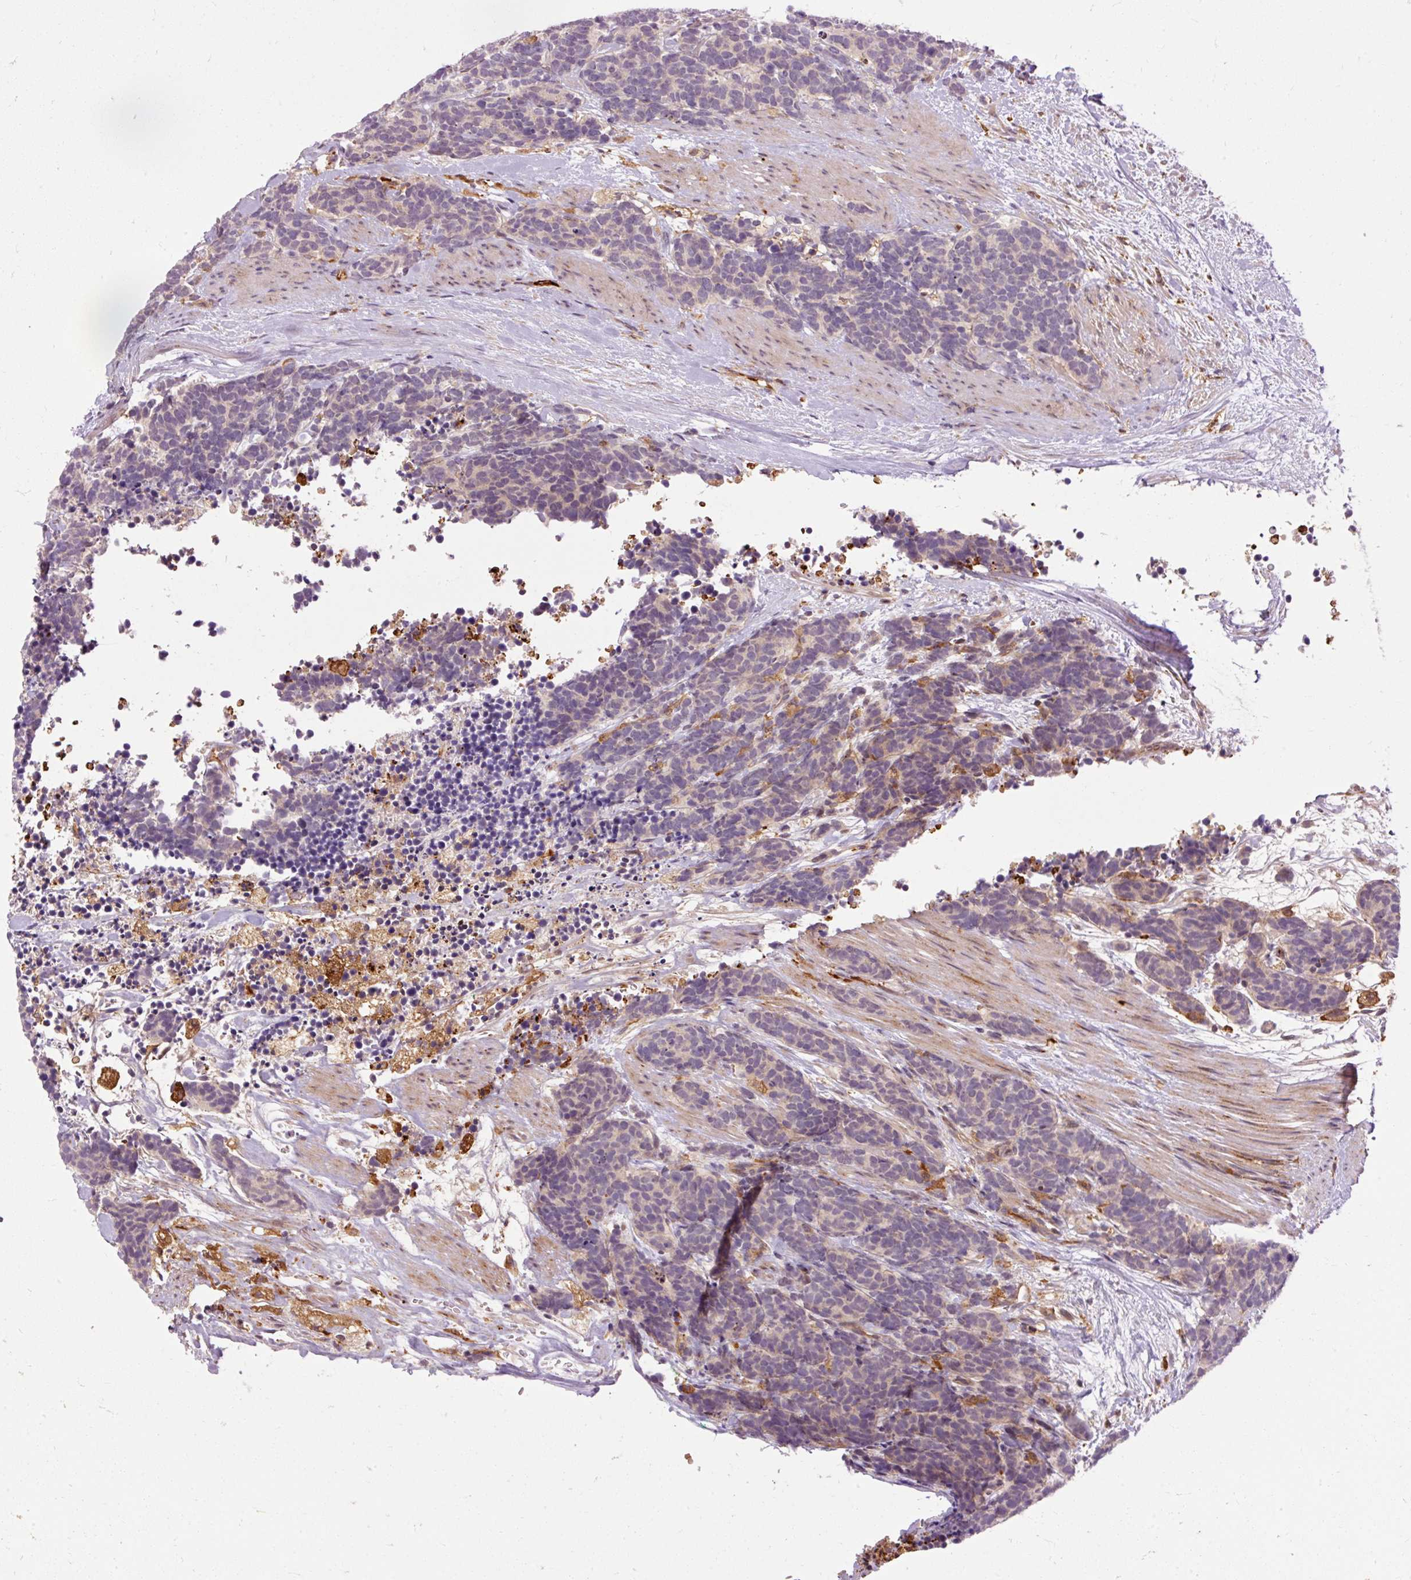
{"staining": {"intensity": "negative", "quantity": "none", "location": "none"}, "tissue": "carcinoid", "cell_type": "Tumor cells", "image_type": "cancer", "snomed": [{"axis": "morphology", "description": "Carcinoma, NOS"}, {"axis": "morphology", "description": "Carcinoid, malignant, NOS"}, {"axis": "topography", "description": "Prostate"}], "caption": "Protein analysis of carcinoid (malignant) demonstrates no significant expression in tumor cells.", "gene": "CEBPZ", "patient": {"sex": "male", "age": 57}}